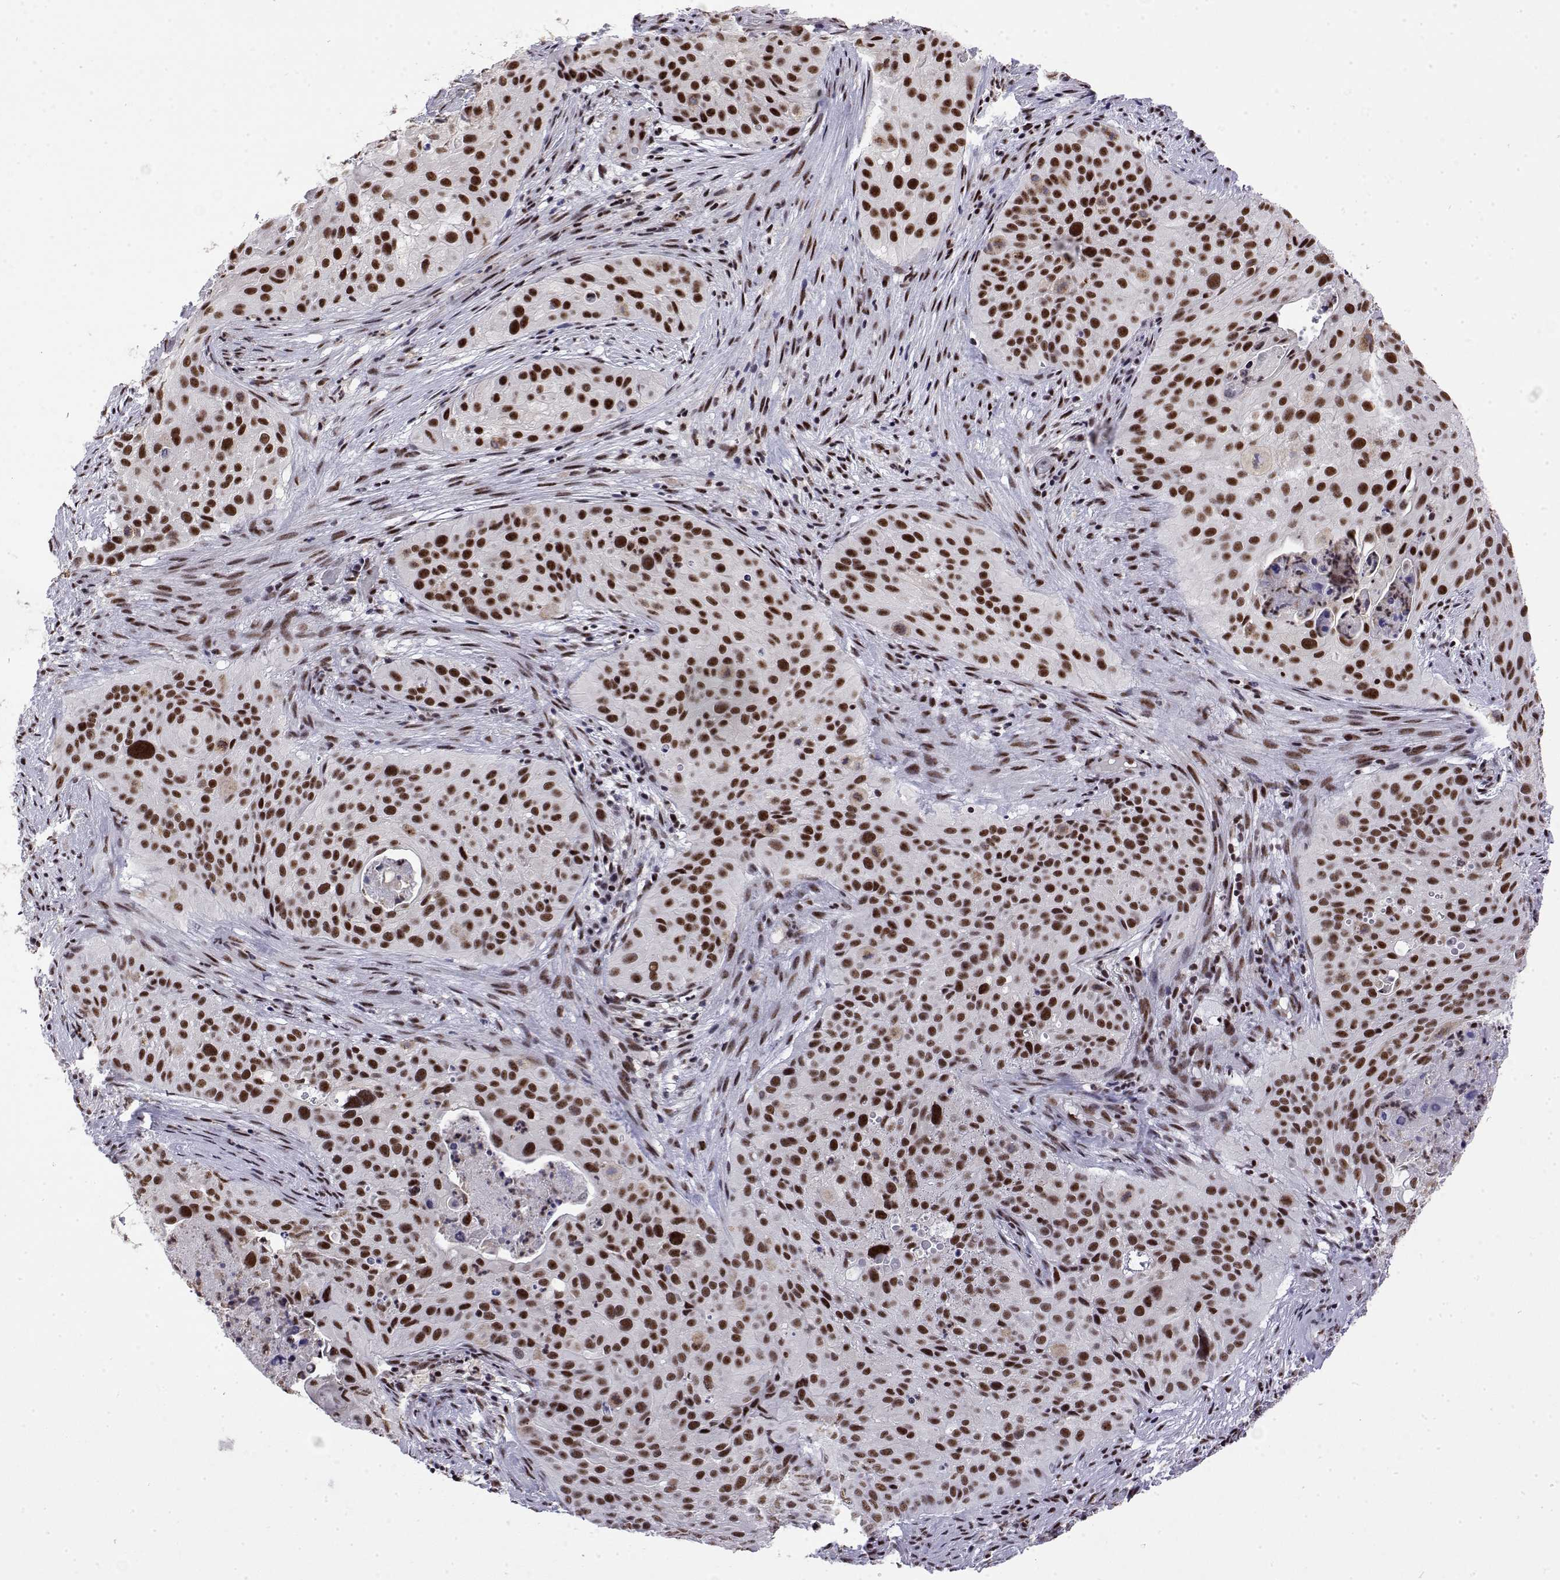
{"staining": {"intensity": "strong", "quantity": ">75%", "location": "nuclear"}, "tissue": "cervical cancer", "cell_type": "Tumor cells", "image_type": "cancer", "snomed": [{"axis": "morphology", "description": "Squamous cell carcinoma, NOS"}, {"axis": "topography", "description": "Cervix"}], "caption": "Brown immunohistochemical staining in cervical cancer (squamous cell carcinoma) shows strong nuclear positivity in approximately >75% of tumor cells. (DAB = brown stain, brightfield microscopy at high magnification).", "gene": "POLDIP3", "patient": {"sex": "female", "age": 38}}